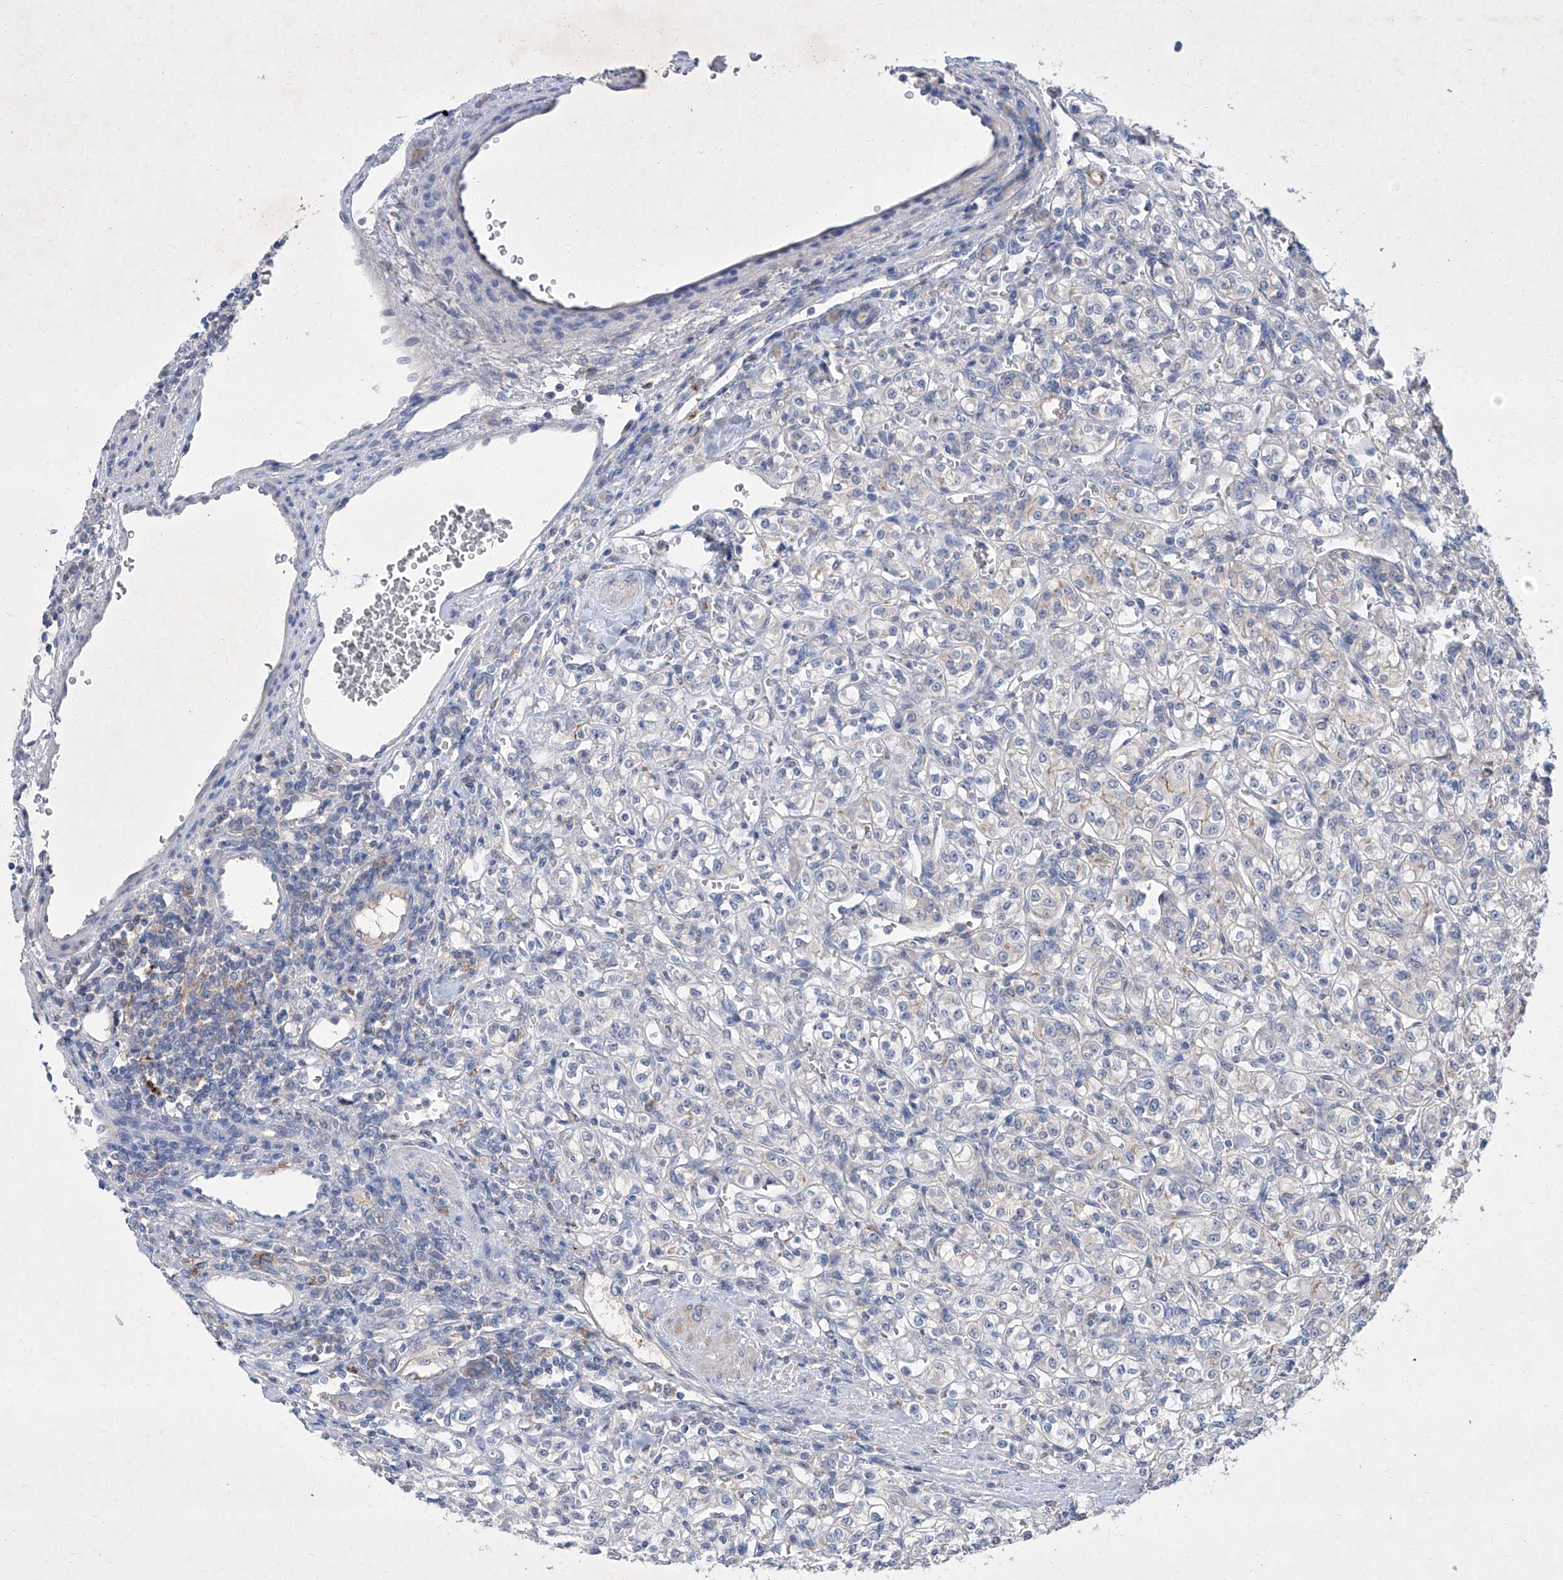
{"staining": {"intensity": "weak", "quantity": "<25%", "location": "cytoplasmic/membranous"}, "tissue": "renal cancer", "cell_type": "Tumor cells", "image_type": "cancer", "snomed": [{"axis": "morphology", "description": "Adenocarcinoma, NOS"}, {"axis": "topography", "description": "Kidney"}], "caption": "This histopathology image is of renal adenocarcinoma stained with immunohistochemistry to label a protein in brown with the nuclei are counter-stained blue. There is no positivity in tumor cells.", "gene": "SBK2", "patient": {"sex": "male", "age": 77}}